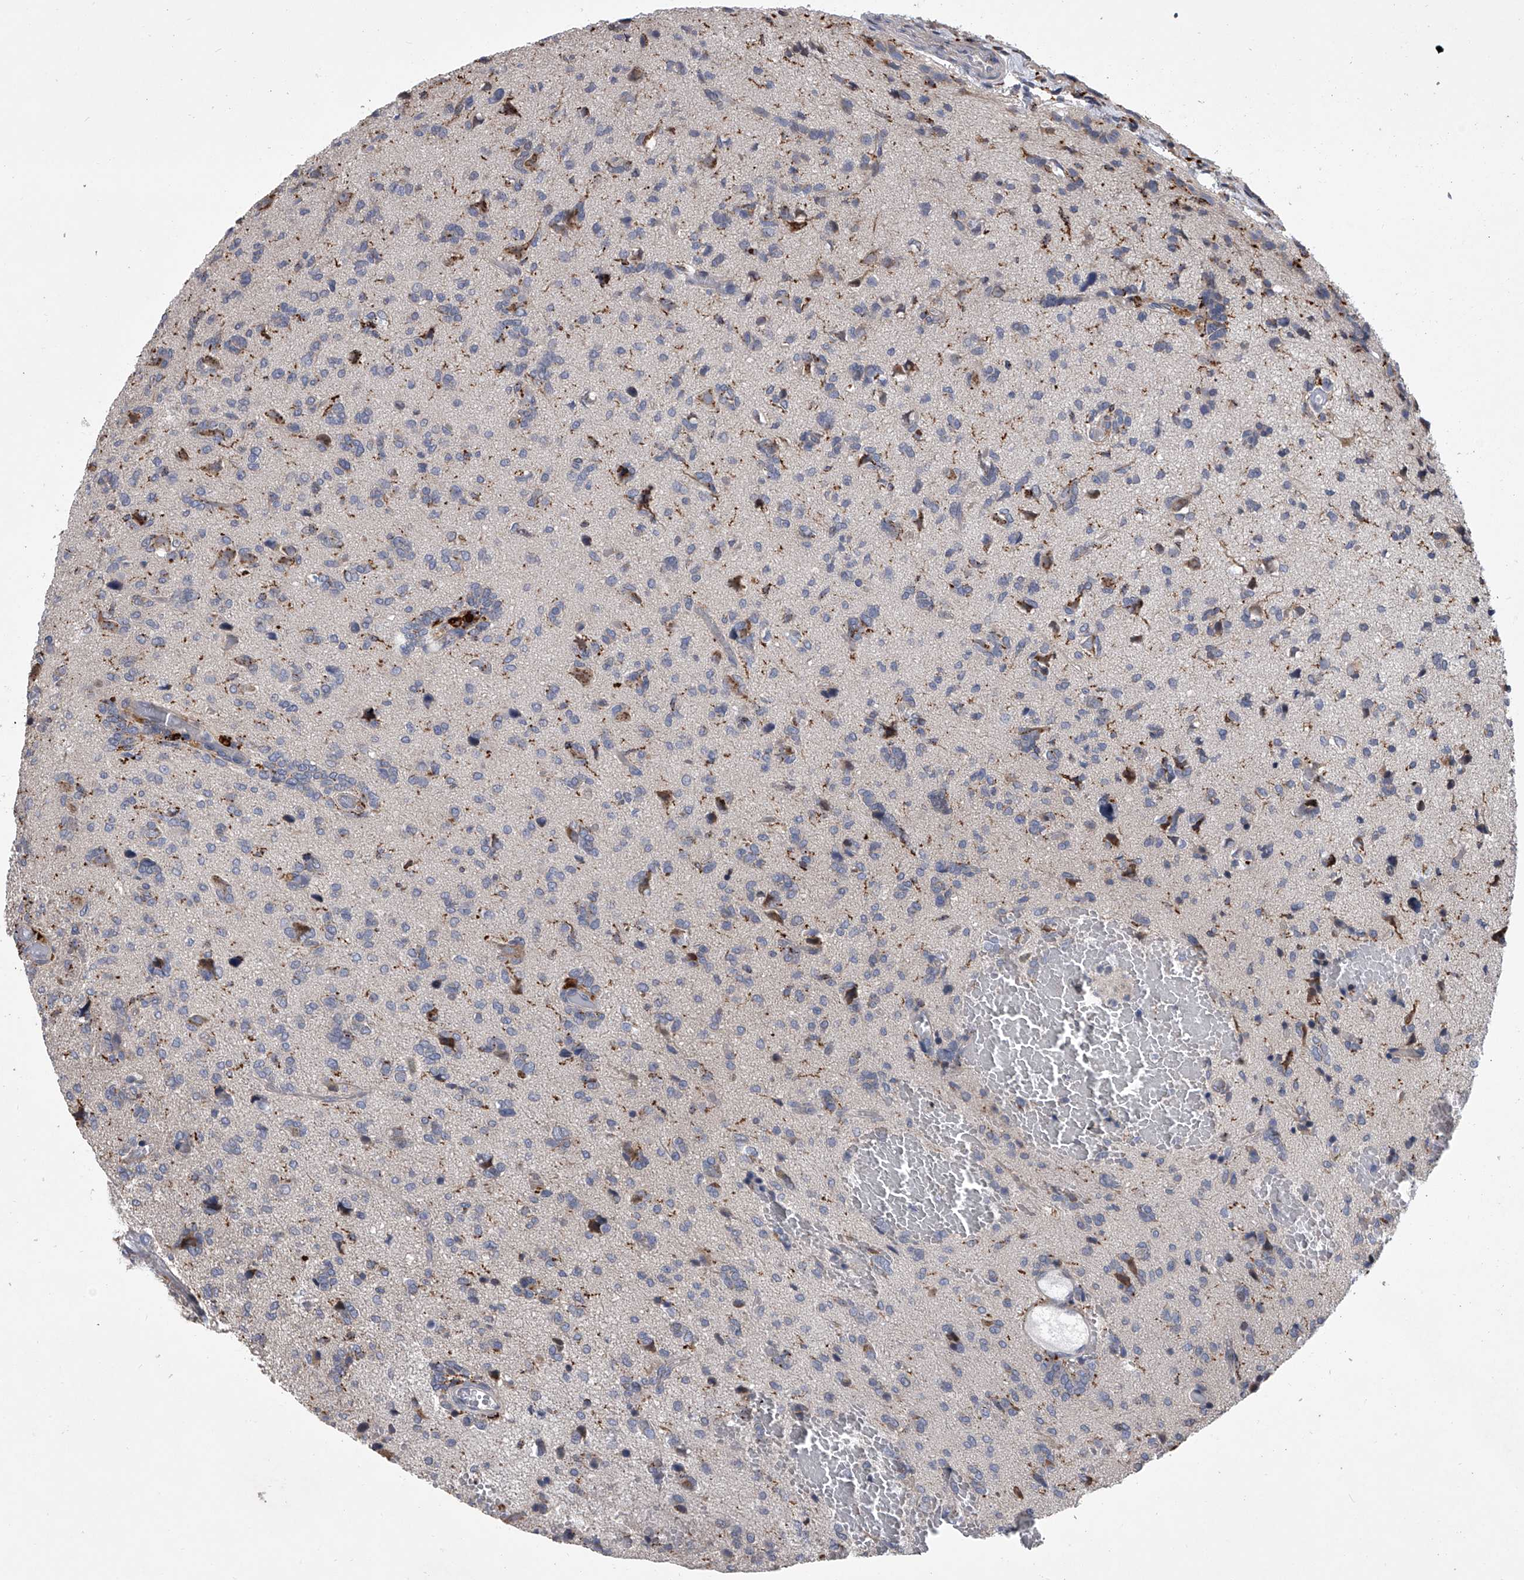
{"staining": {"intensity": "moderate", "quantity": "<25%", "location": "cytoplasmic/membranous"}, "tissue": "glioma", "cell_type": "Tumor cells", "image_type": "cancer", "snomed": [{"axis": "morphology", "description": "Glioma, malignant, High grade"}, {"axis": "topography", "description": "Brain"}], "caption": "Brown immunohistochemical staining in high-grade glioma (malignant) exhibits moderate cytoplasmic/membranous positivity in about <25% of tumor cells.", "gene": "TRIM8", "patient": {"sex": "female", "age": 59}}